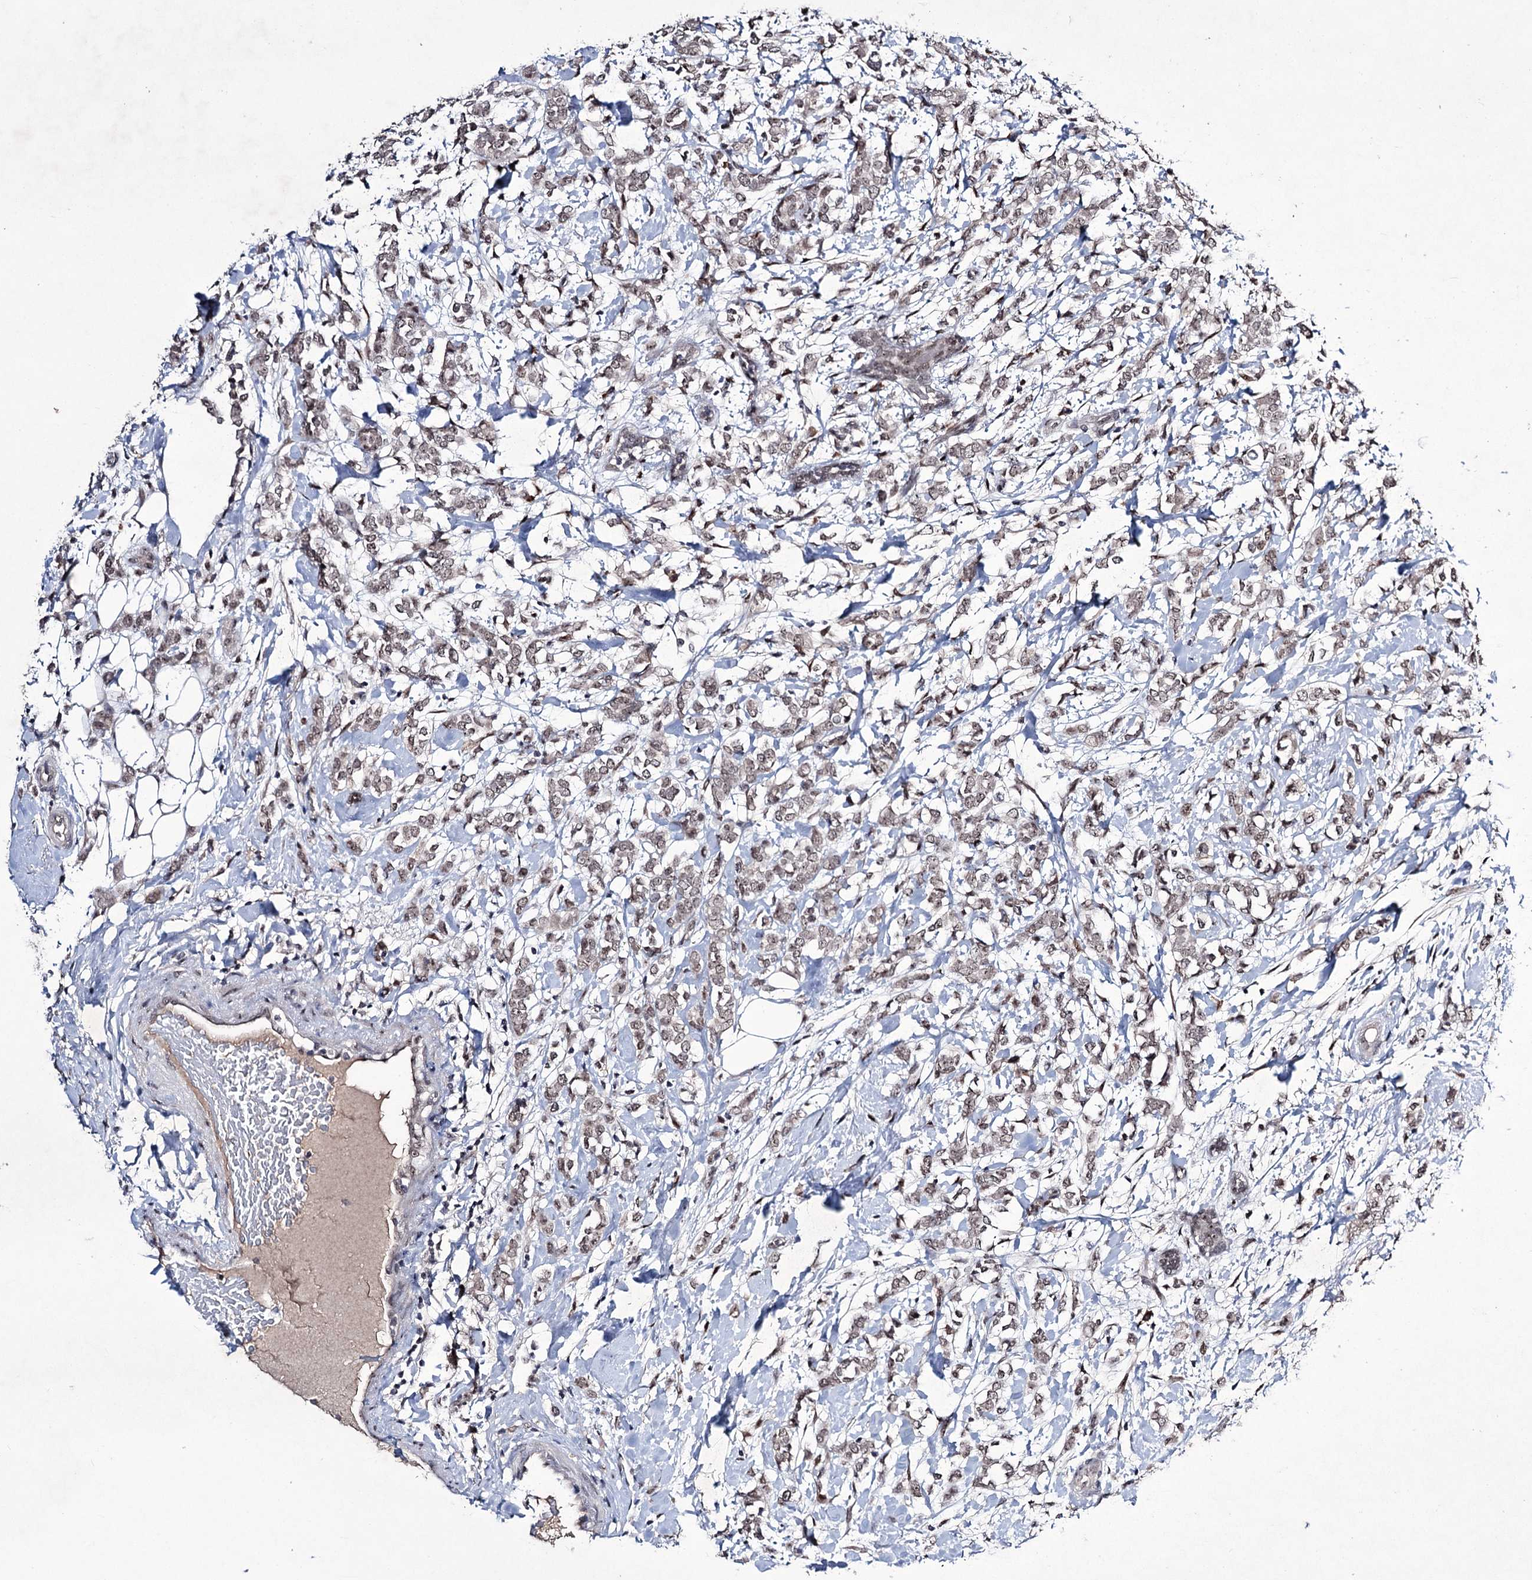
{"staining": {"intensity": "weak", "quantity": ">75%", "location": "nuclear"}, "tissue": "breast cancer", "cell_type": "Tumor cells", "image_type": "cancer", "snomed": [{"axis": "morphology", "description": "Normal tissue, NOS"}, {"axis": "morphology", "description": "Lobular carcinoma"}, {"axis": "topography", "description": "Breast"}], "caption": "Breast cancer (lobular carcinoma) was stained to show a protein in brown. There is low levels of weak nuclear positivity in approximately >75% of tumor cells.", "gene": "VGLL4", "patient": {"sex": "female", "age": 47}}